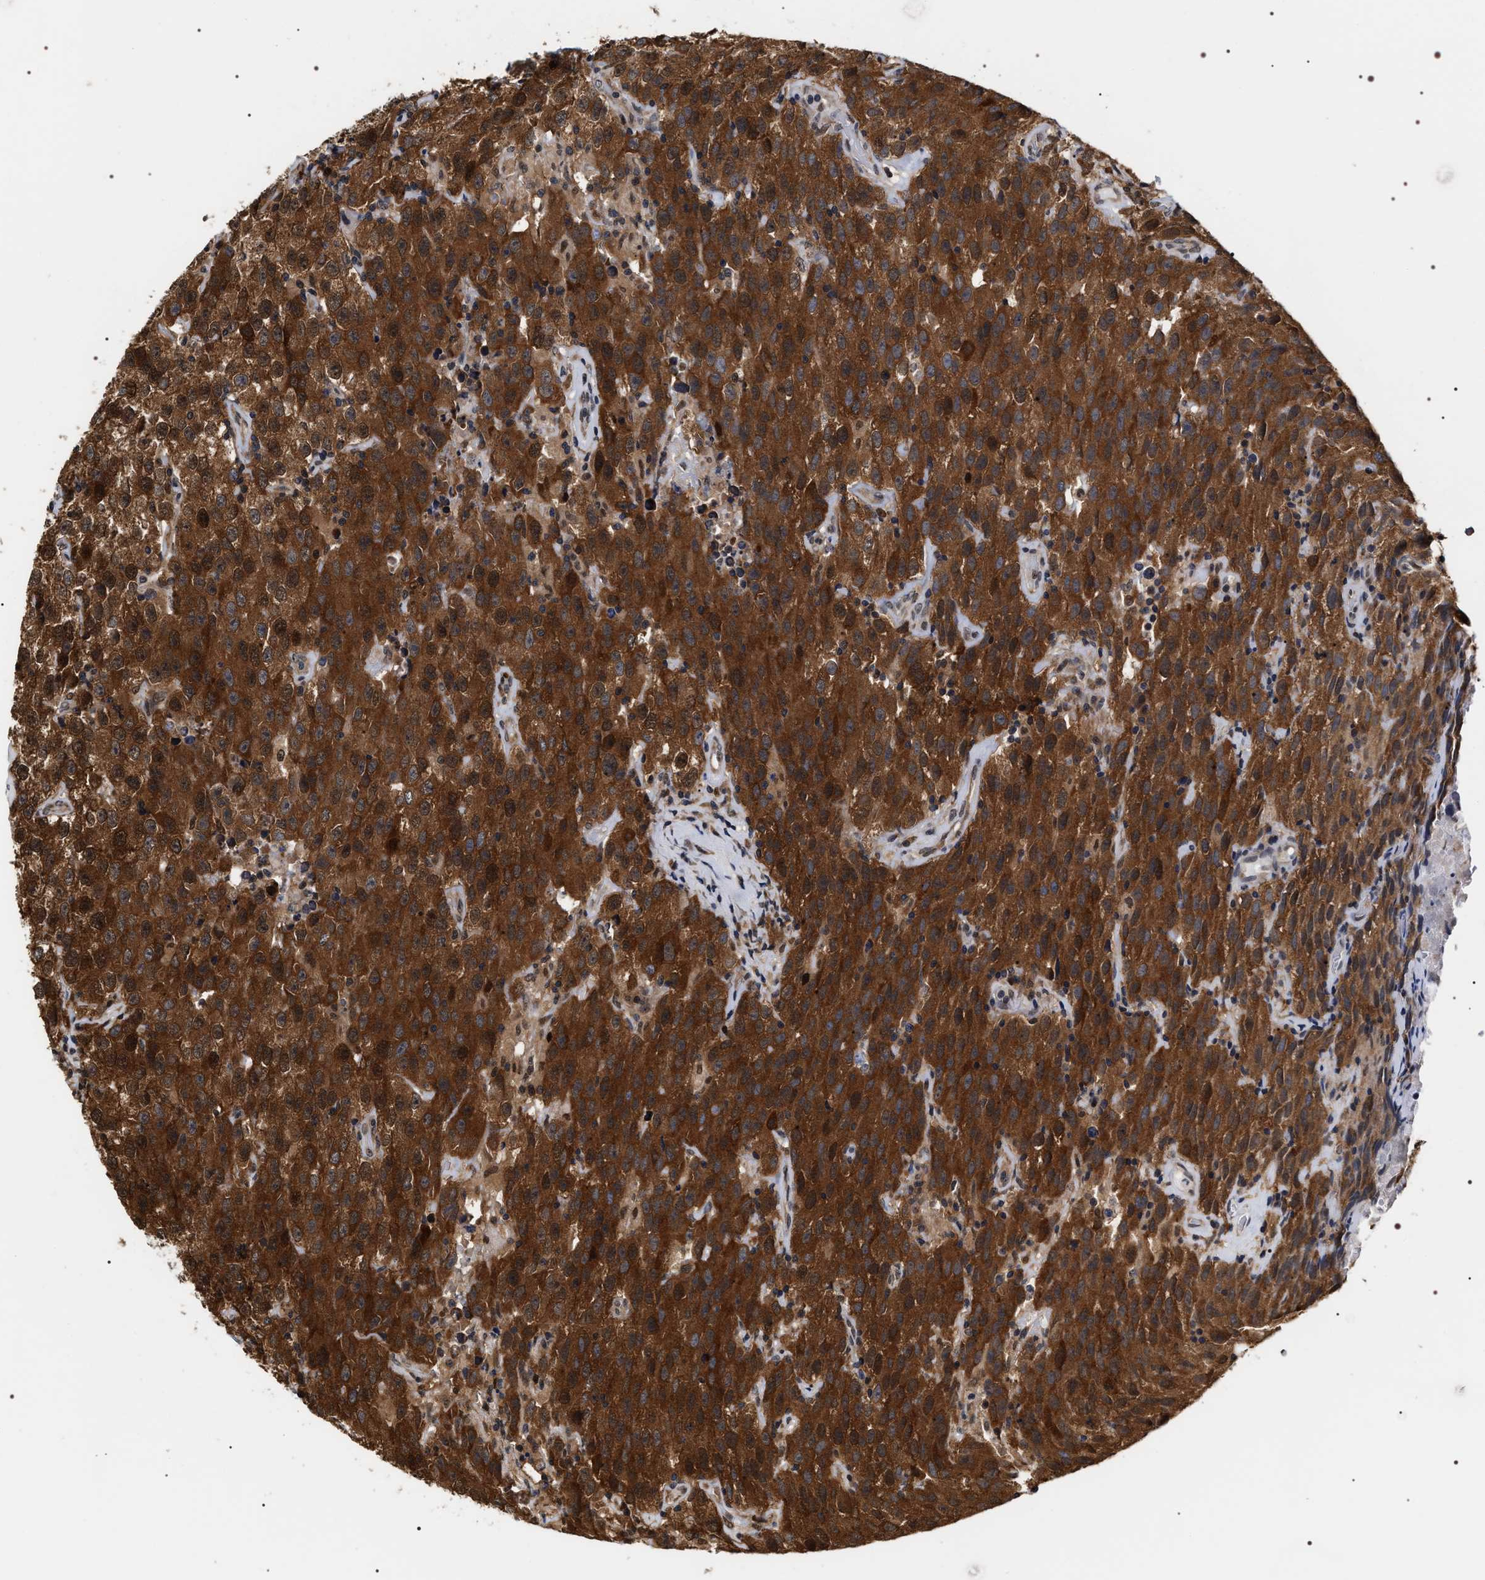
{"staining": {"intensity": "strong", "quantity": ">75%", "location": "cytoplasmic/membranous,nuclear"}, "tissue": "testis cancer", "cell_type": "Tumor cells", "image_type": "cancer", "snomed": [{"axis": "morphology", "description": "Seminoma, NOS"}, {"axis": "topography", "description": "Testis"}], "caption": "Protein staining shows strong cytoplasmic/membranous and nuclear expression in about >75% of tumor cells in testis seminoma.", "gene": "BAG6", "patient": {"sex": "male", "age": 52}}